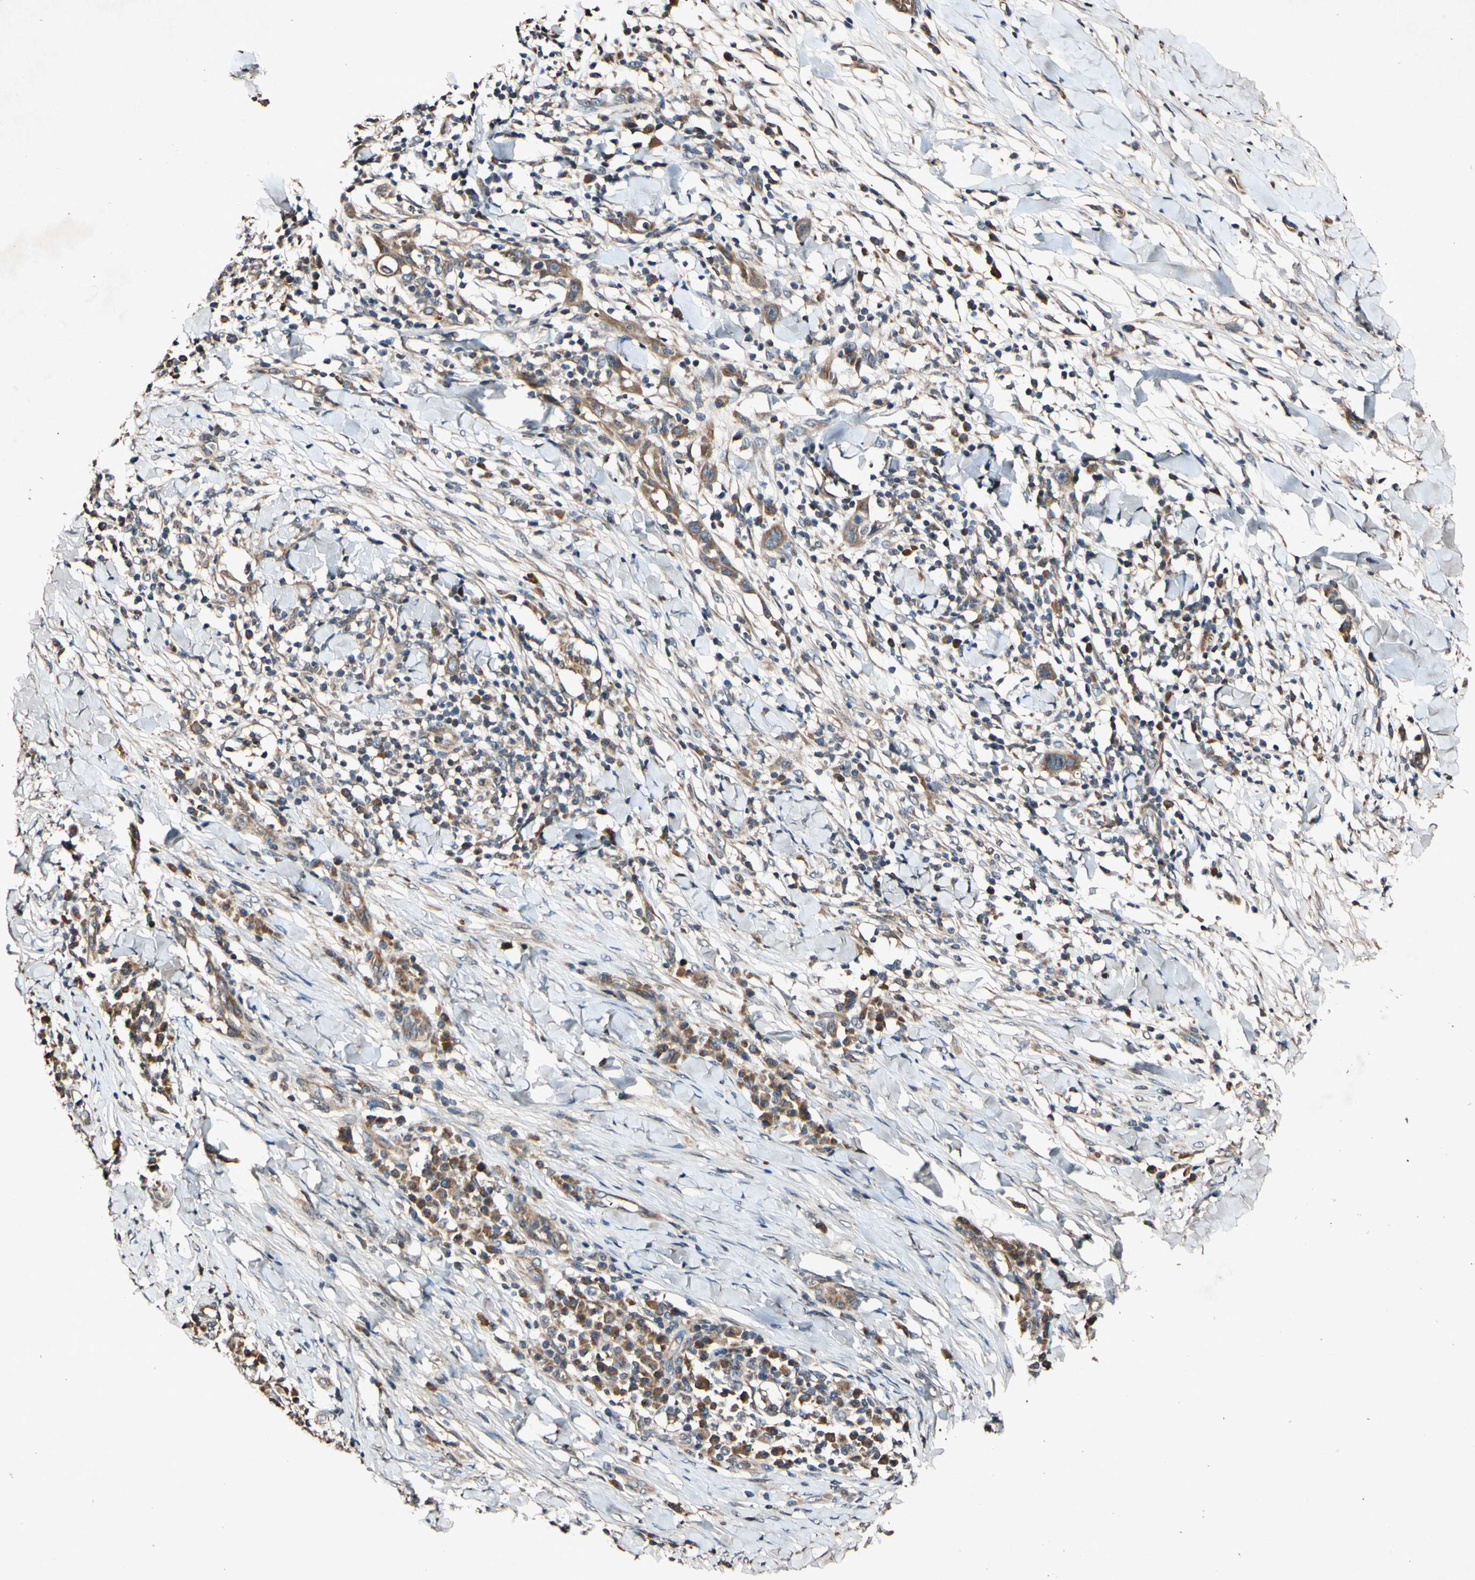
{"staining": {"intensity": "moderate", "quantity": ">75%", "location": "cytoplasmic/membranous"}, "tissue": "skin cancer", "cell_type": "Tumor cells", "image_type": "cancer", "snomed": [{"axis": "morphology", "description": "Squamous cell carcinoma, NOS"}, {"axis": "topography", "description": "Skin"}], "caption": "Brown immunohistochemical staining in human skin squamous cell carcinoma exhibits moderate cytoplasmic/membranous staining in approximately >75% of tumor cells.", "gene": "PLAT", "patient": {"sex": "male", "age": 24}}